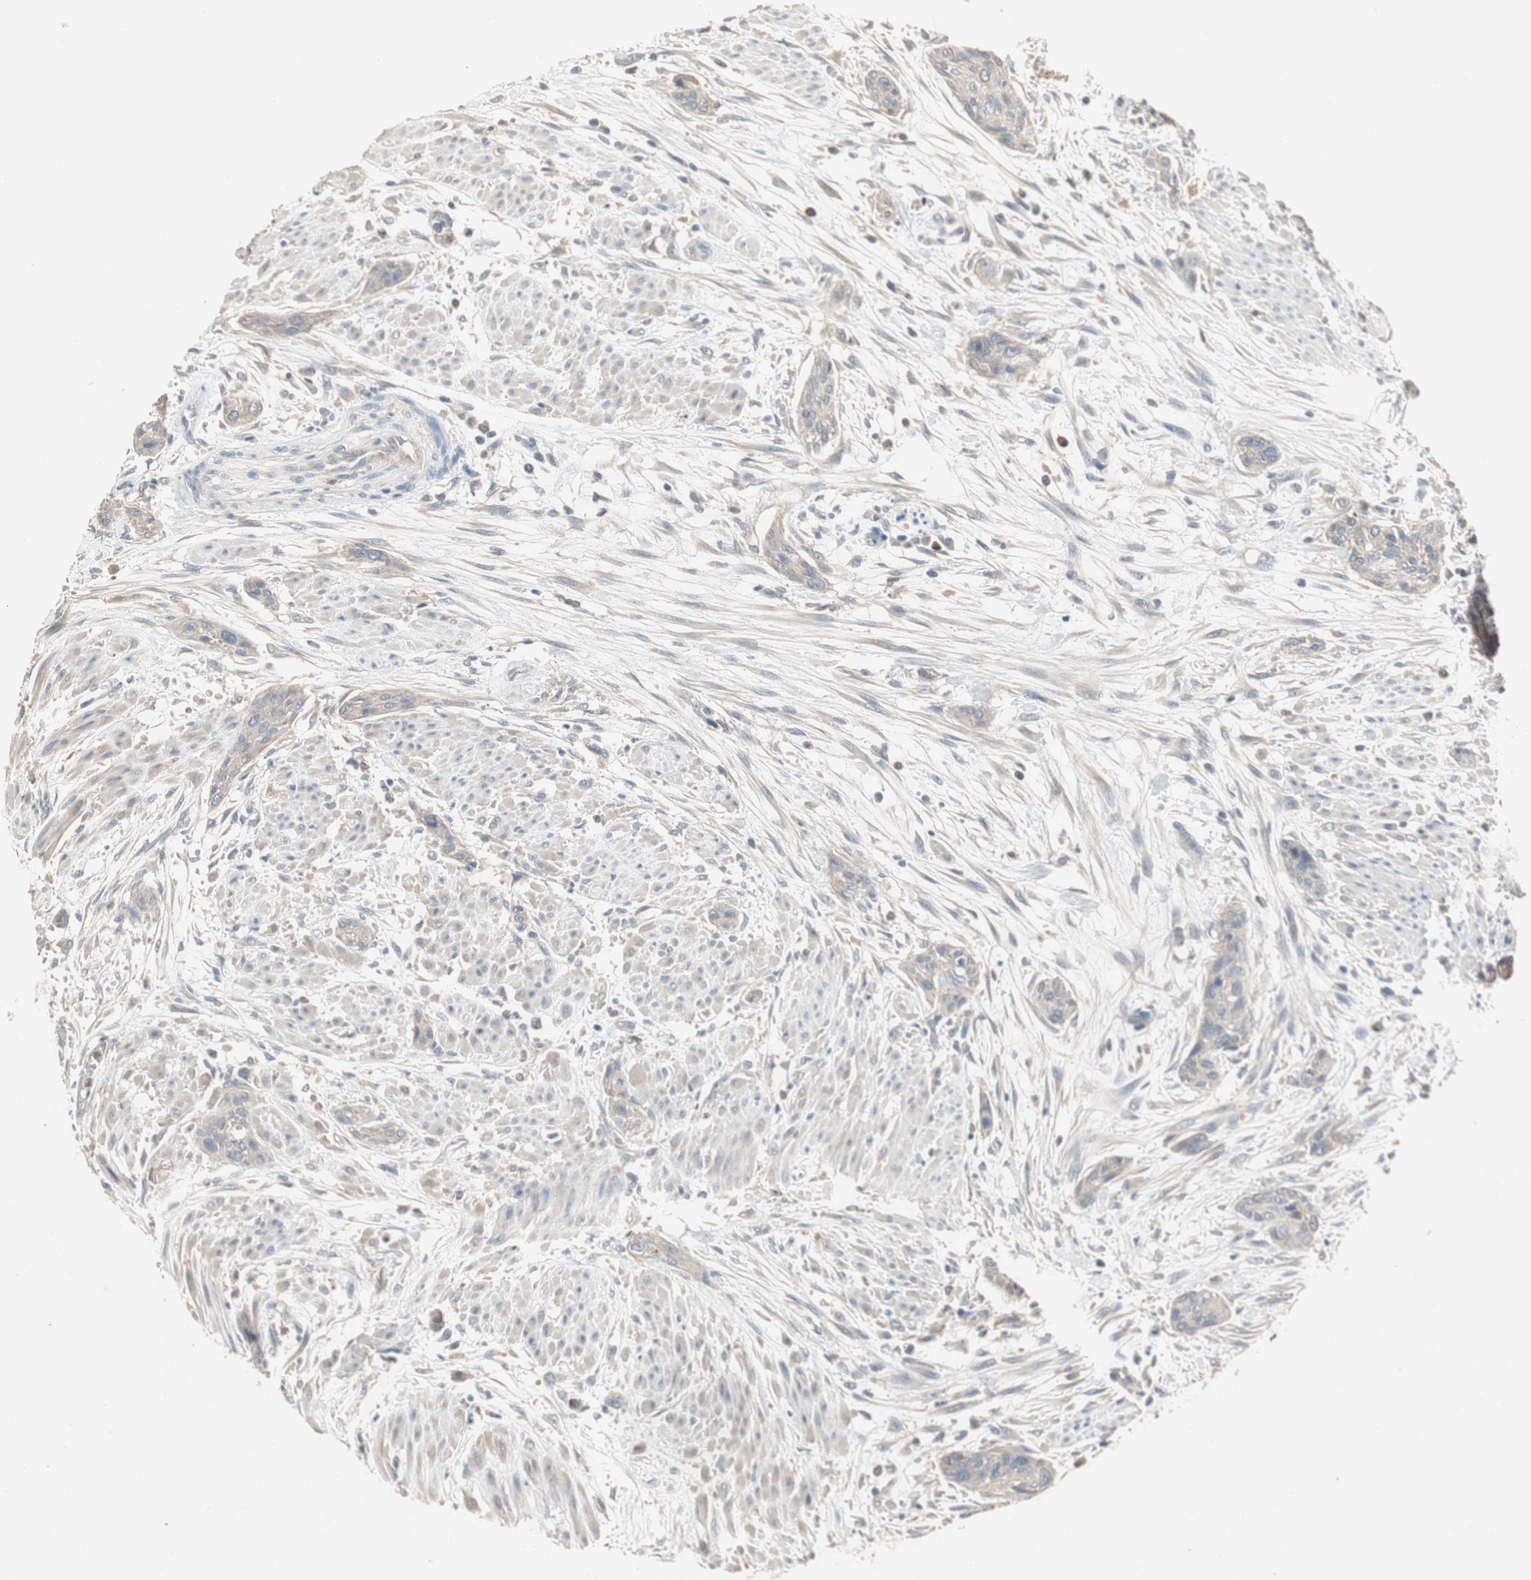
{"staining": {"intensity": "weak", "quantity": ">75%", "location": "cytoplasmic/membranous"}, "tissue": "urothelial cancer", "cell_type": "Tumor cells", "image_type": "cancer", "snomed": [{"axis": "morphology", "description": "Urothelial carcinoma, High grade"}, {"axis": "topography", "description": "Urinary bladder"}], "caption": "DAB (3,3'-diaminobenzidine) immunohistochemical staining of human urothelial carcinoma (high-grade) displays weak cytoplasmic/membranous protein positivity in approximately >75% of tumor cells. (Brightfield microscopy of DAB IHC at high magnification).", "gene": "ADAP1", "patient": {"sex": "male", "age": 35}}